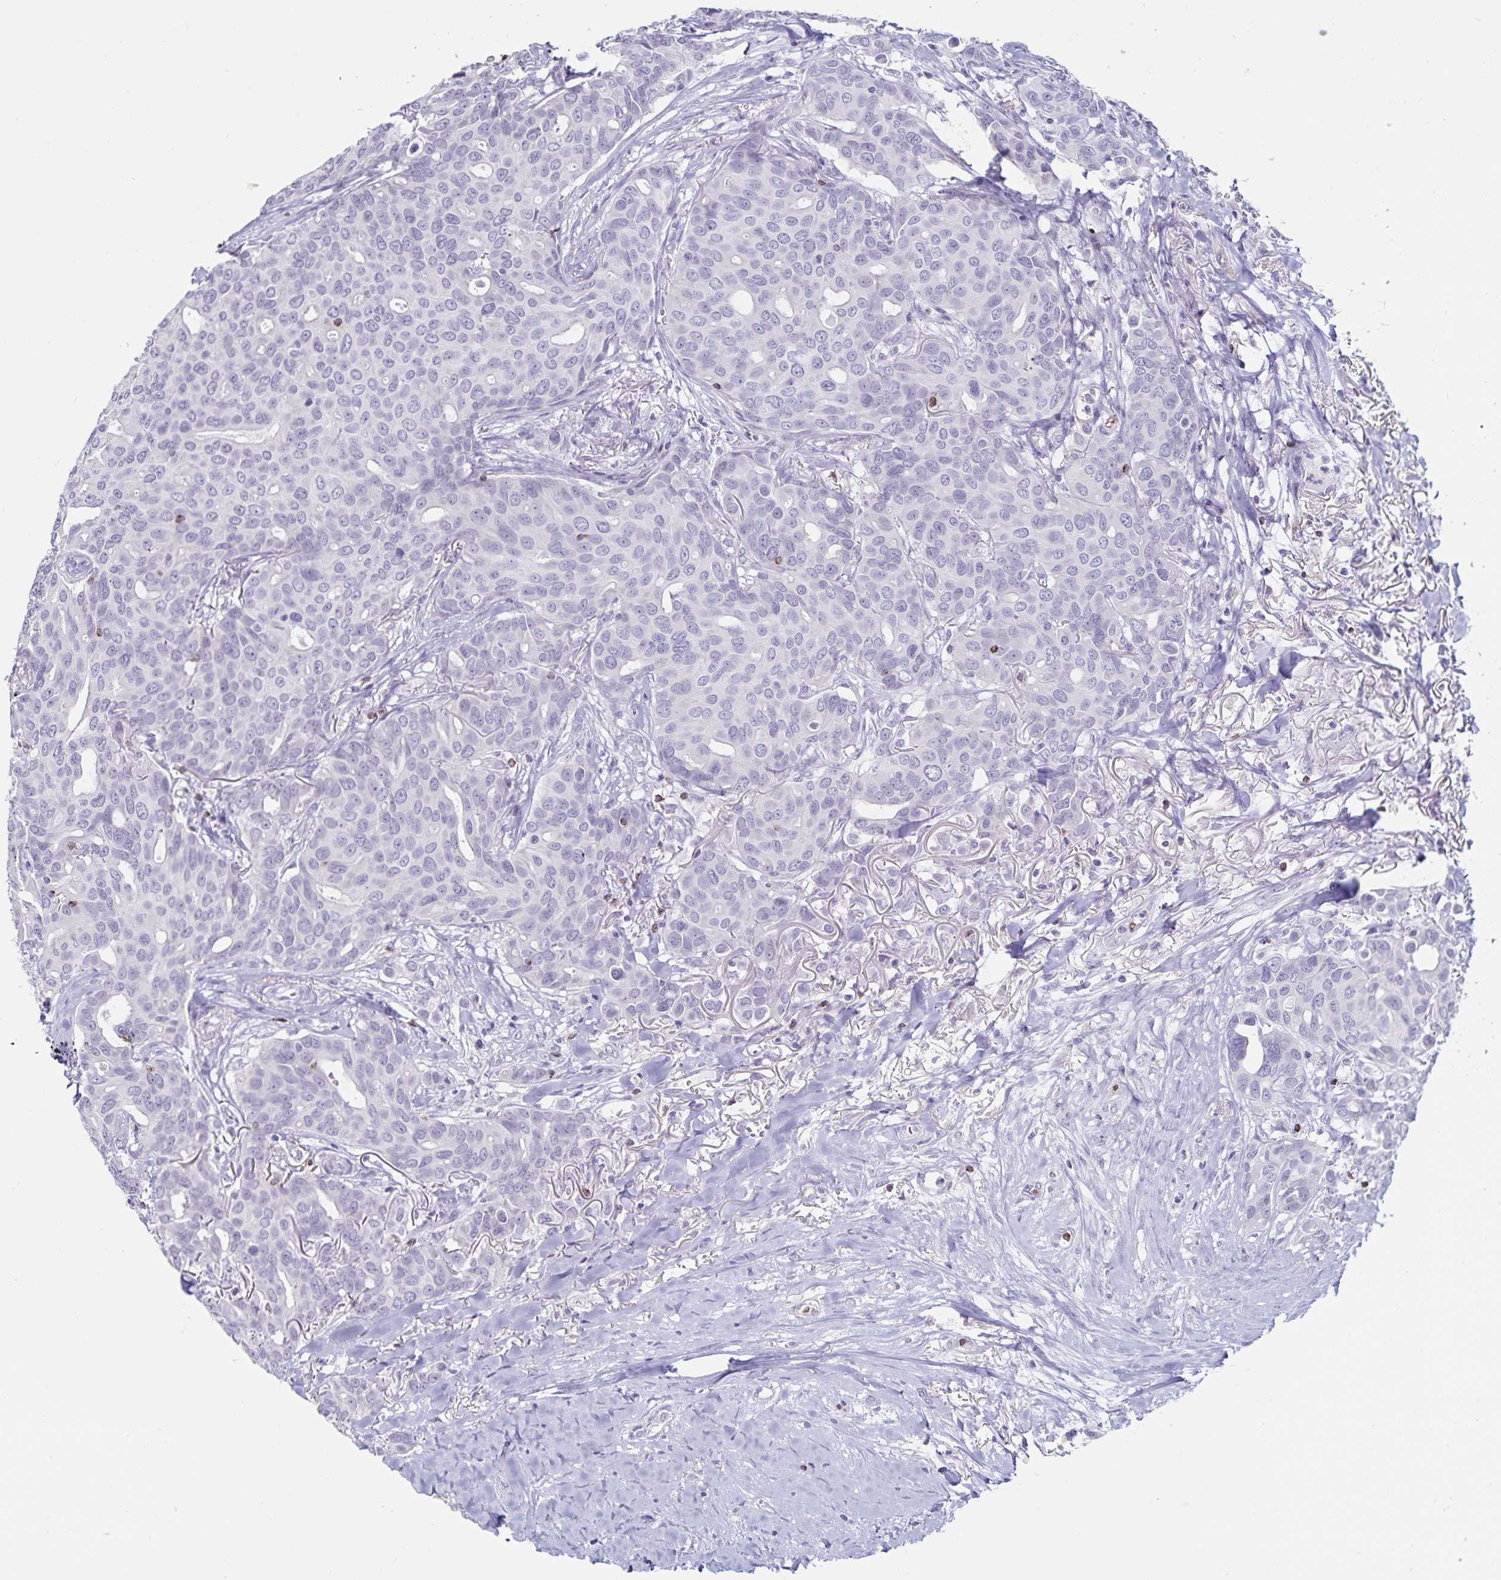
{"staining": {"intensity": "negative", "quantity": "none", "location": "none"}, "tissue": "breast cancer", "cell_type": "Tumor cells", "image_type": "cancer", "snomed": [{"axis": "morphology", "description": "Duct carcinoma"}, {"axis": "topography", "description": "Breast"}], "caption": "Immunohistochemical staining of human breast cancer (invasive ductal carcinoma) demonstrates no significant expression in tumor cells.", "gene": "GNLY", "patient": {"sex": "female", "age": 54}}